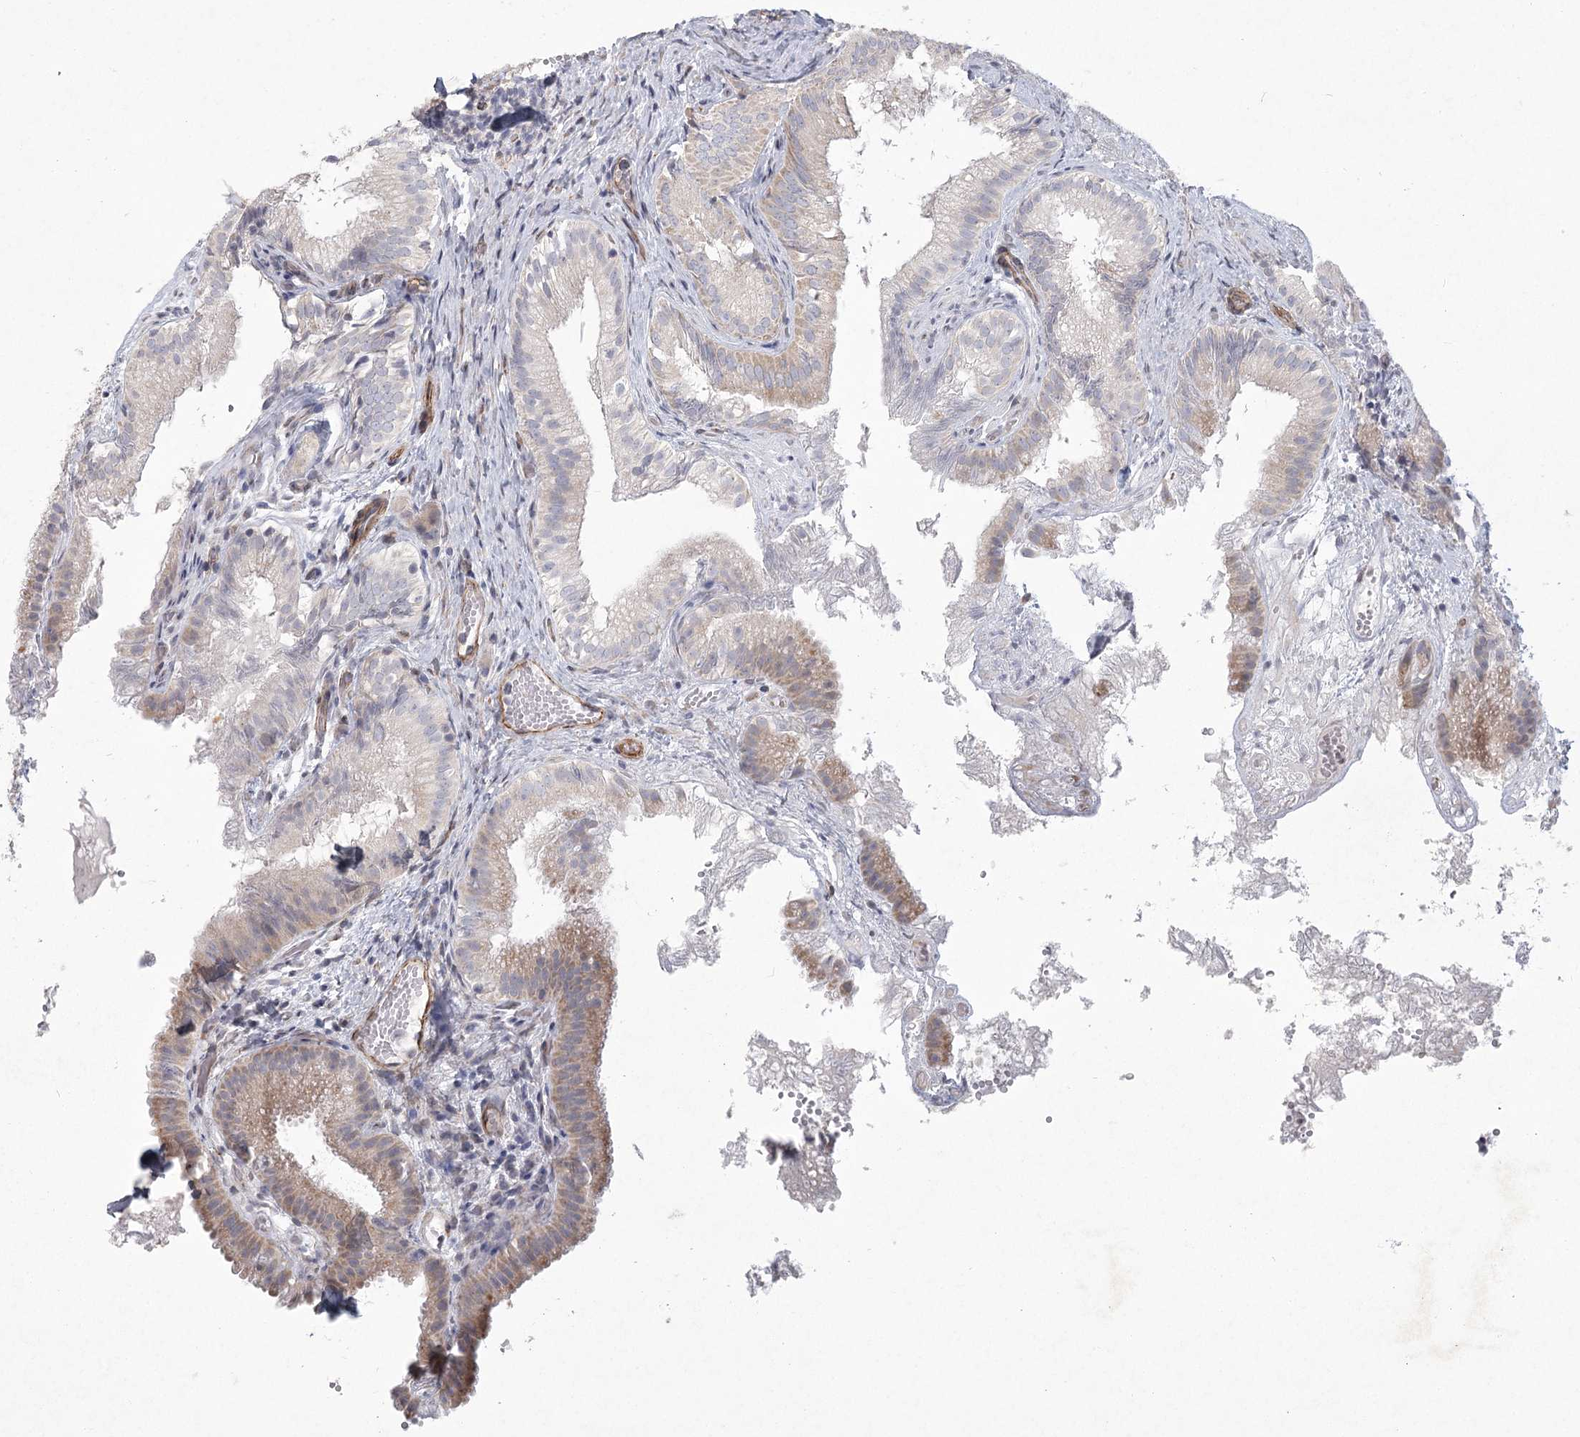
{"staining": {"intensity": "moderate", "quantity": "25%-75%", "location": "cytoplasmic/membranous"}, "tissue": "gallbladder", "cell_type": "Glandular cells", "image_type": "normal", "snomed": [{"axis": "morphology", "description": "Normal tissue, NOS"}, {"axis": "topography", "description": "Gallbladder"}], "caption": "Gallbladder stained with a brown dye exhibits moderate cytoplasmic/membranous positive staining in about 25%-75% of glandular cells.", "gene": "MEPE", "patient": {"sex": "female", "age": 30}}